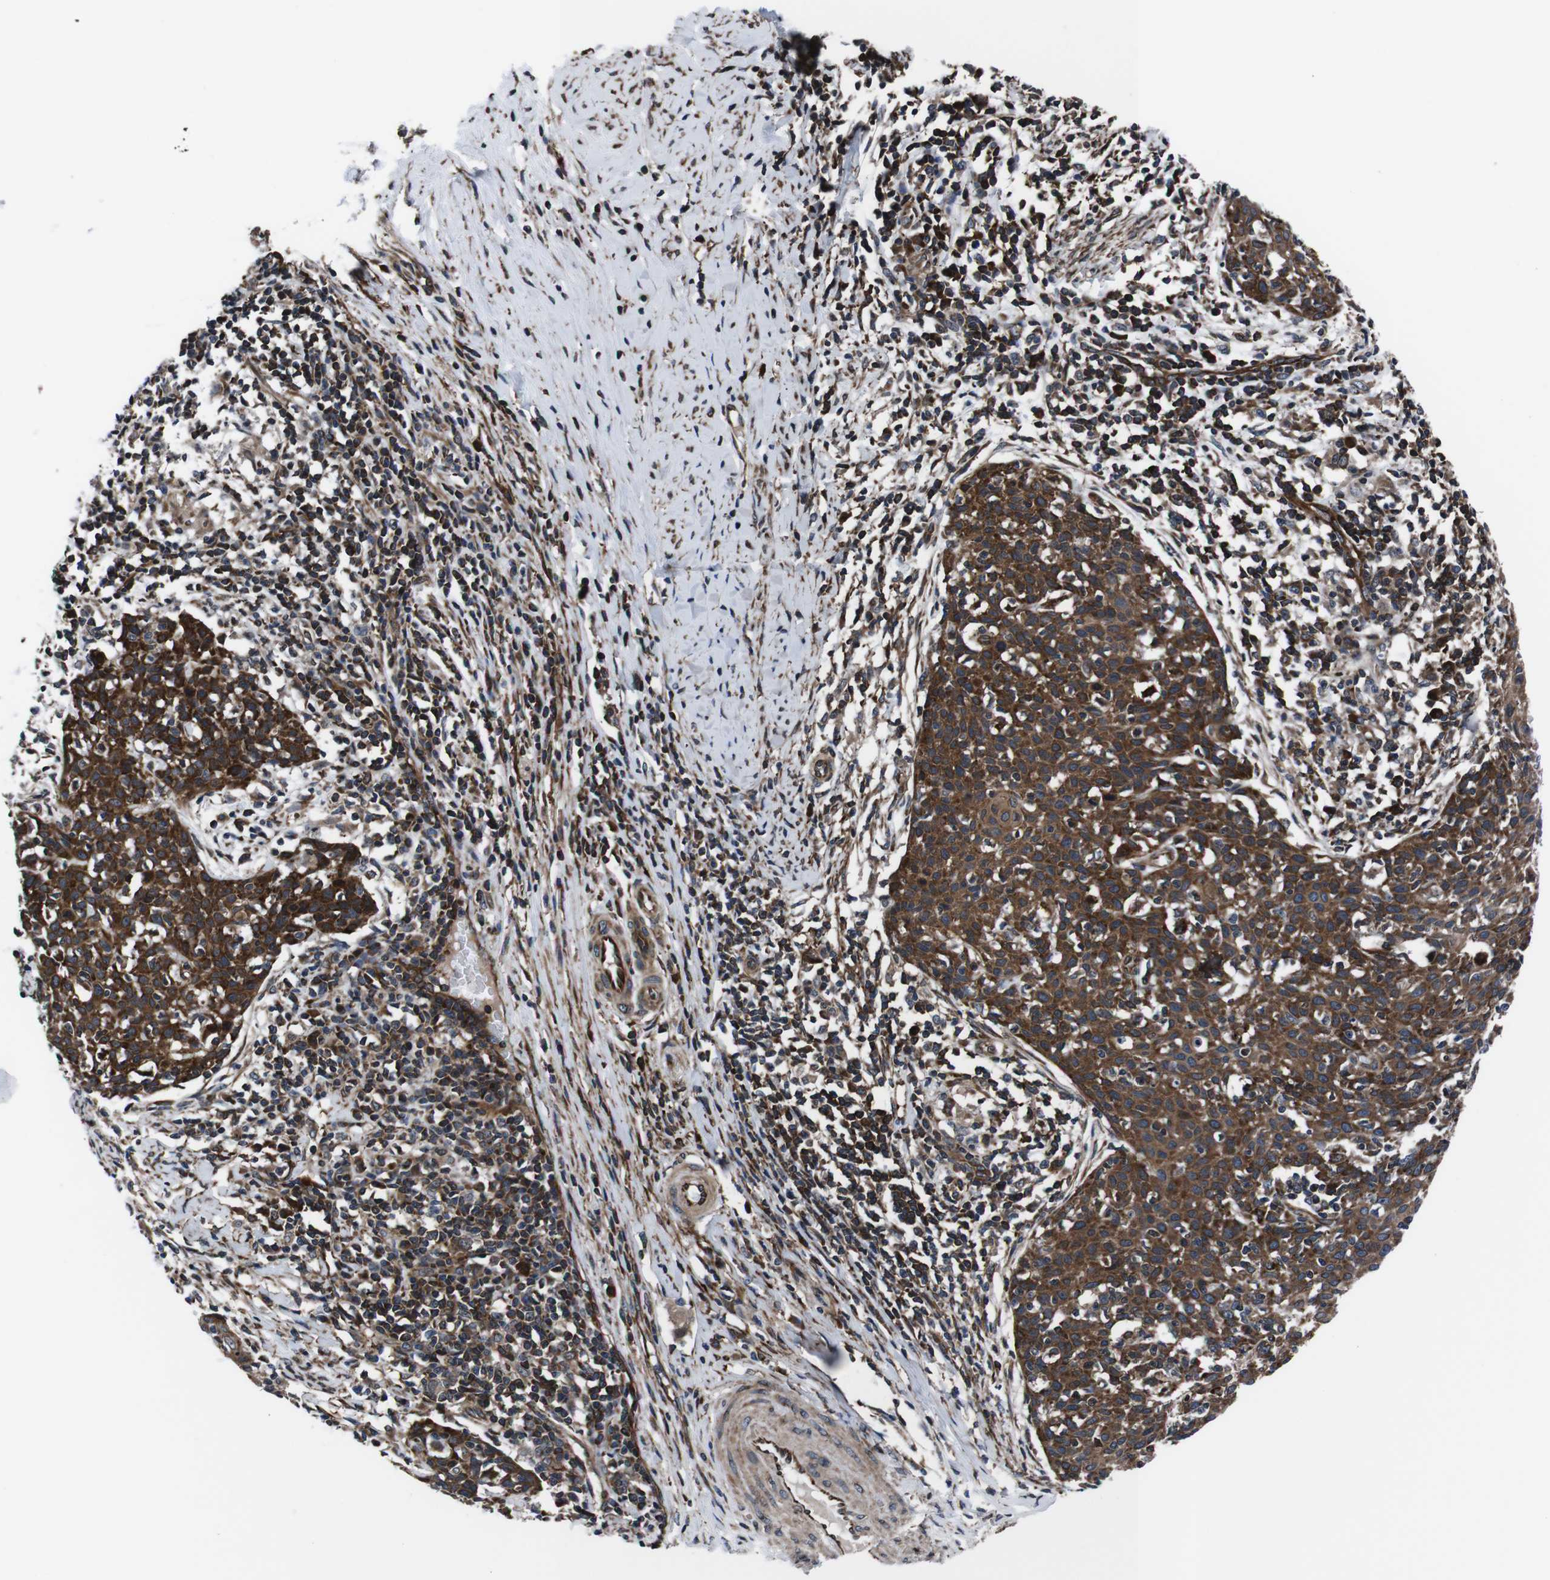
{"staining": {"intensity": "strong", "quantity": ">75%", "location": "cytoplasmic/membranous"}, "tissue": "cervical cancer", "cell_type": "Tumor cells", "image_type": "cancer", "snomed": [{"axis": "morphology", "description": "Squamous cell carcinoma, NOS"}, {"axis": "topography", "description": "Cervix"}], "caption": "This image demonstrates immunohistochemistry (IHC) staining of human cervical squamous cell carcinoma, with high strong cytoplasmic/membranous positivity in approximately >75% of tumor cells.", "gene": "EIF4A2", "patient": {"sex": "female", "age": 38}}